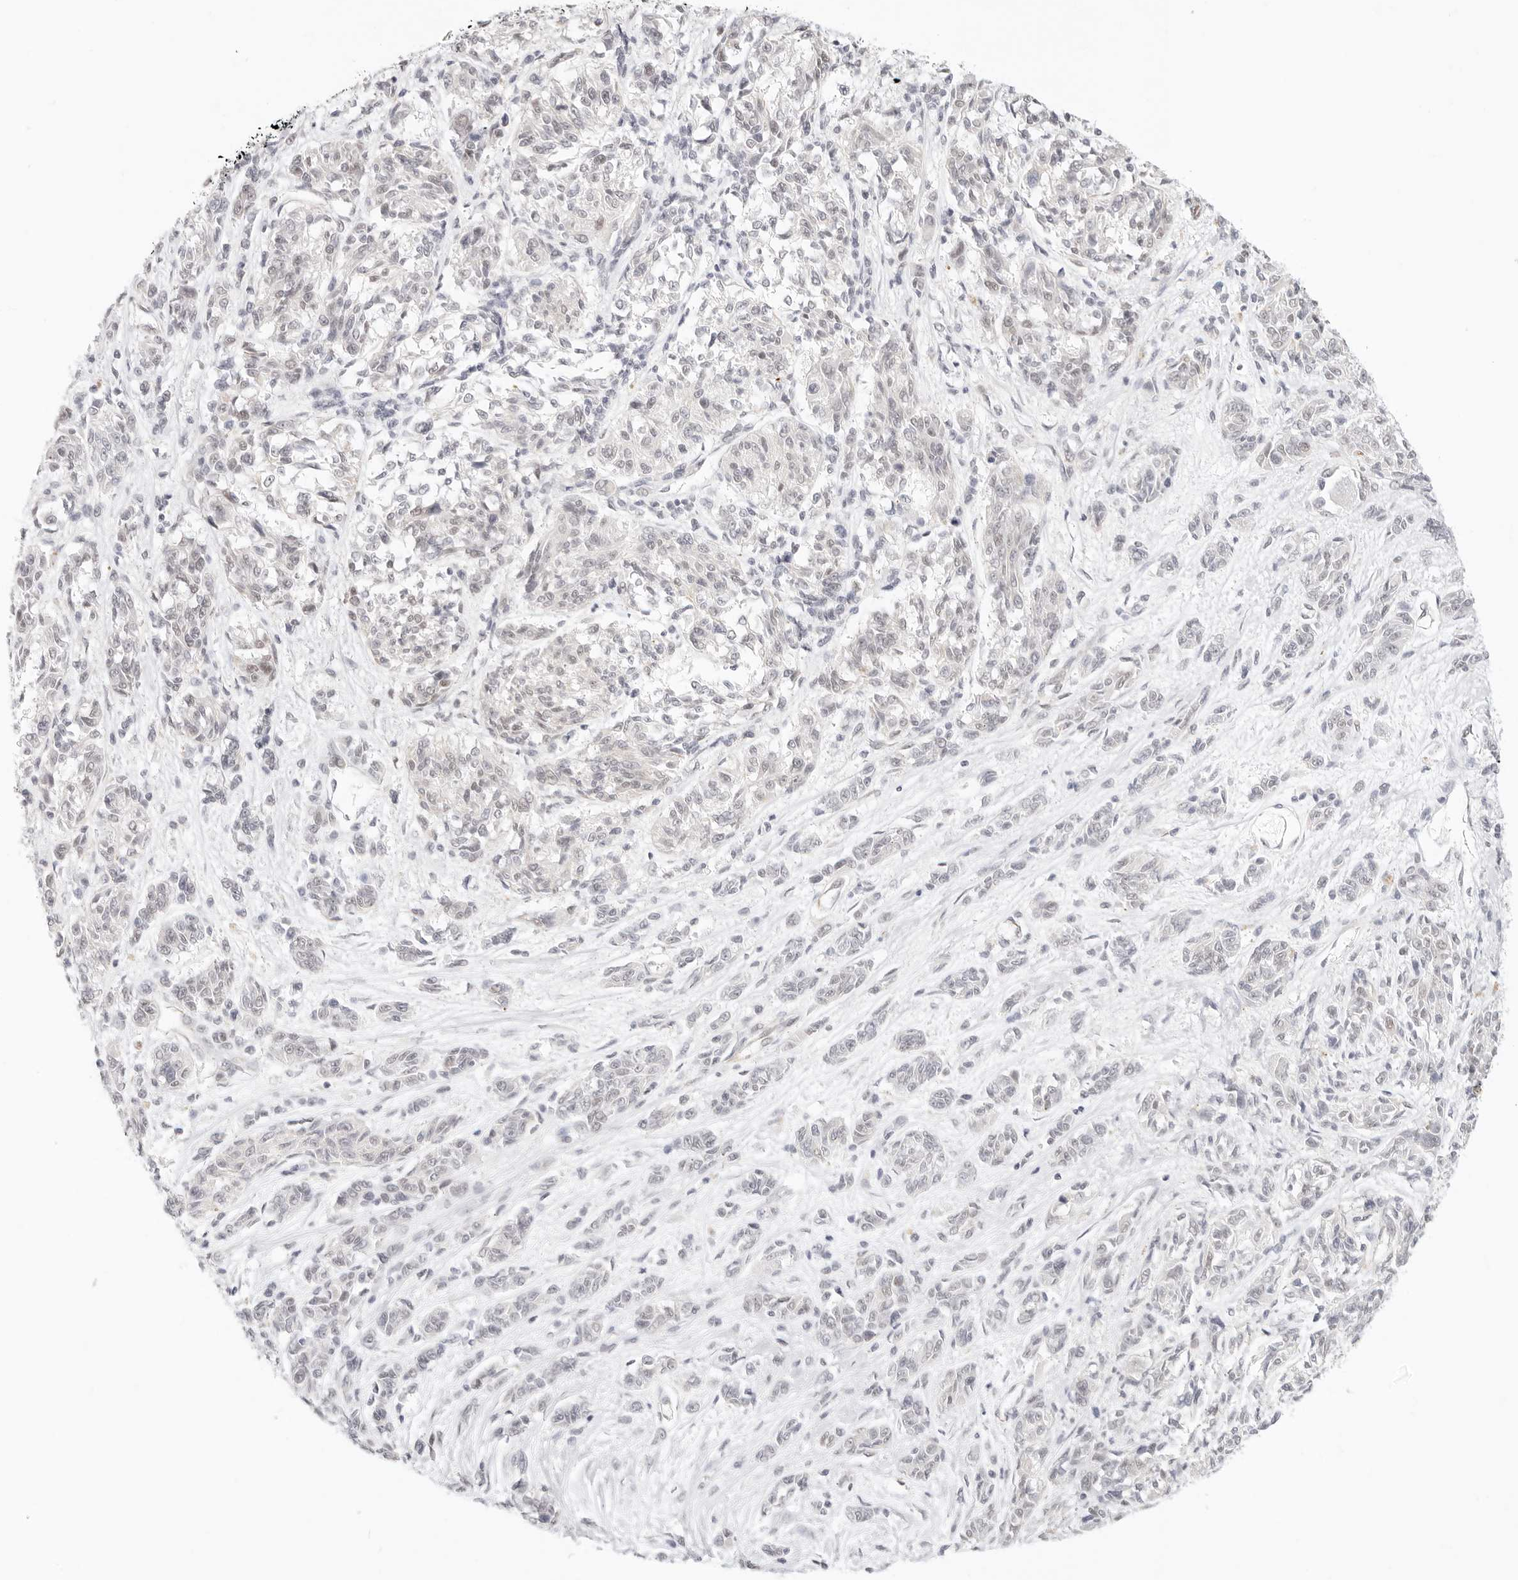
{"staining": {"intensity": "negative", "quantity": "none", "location": "none"}, "tissue": "melanoma", "cell_type": "Tumor cells", "image_type": "cancer", "snomed": [{"axis": "morphology", "description": "Malignant melanoma, NOS"}, {"axis": "topography", "description": "Skin"}], "caption": "There is no significant expression in tumor cells of melanoma.", "gene": "ZC3H11A", "patient": {"sex": "male", "age": 53}}